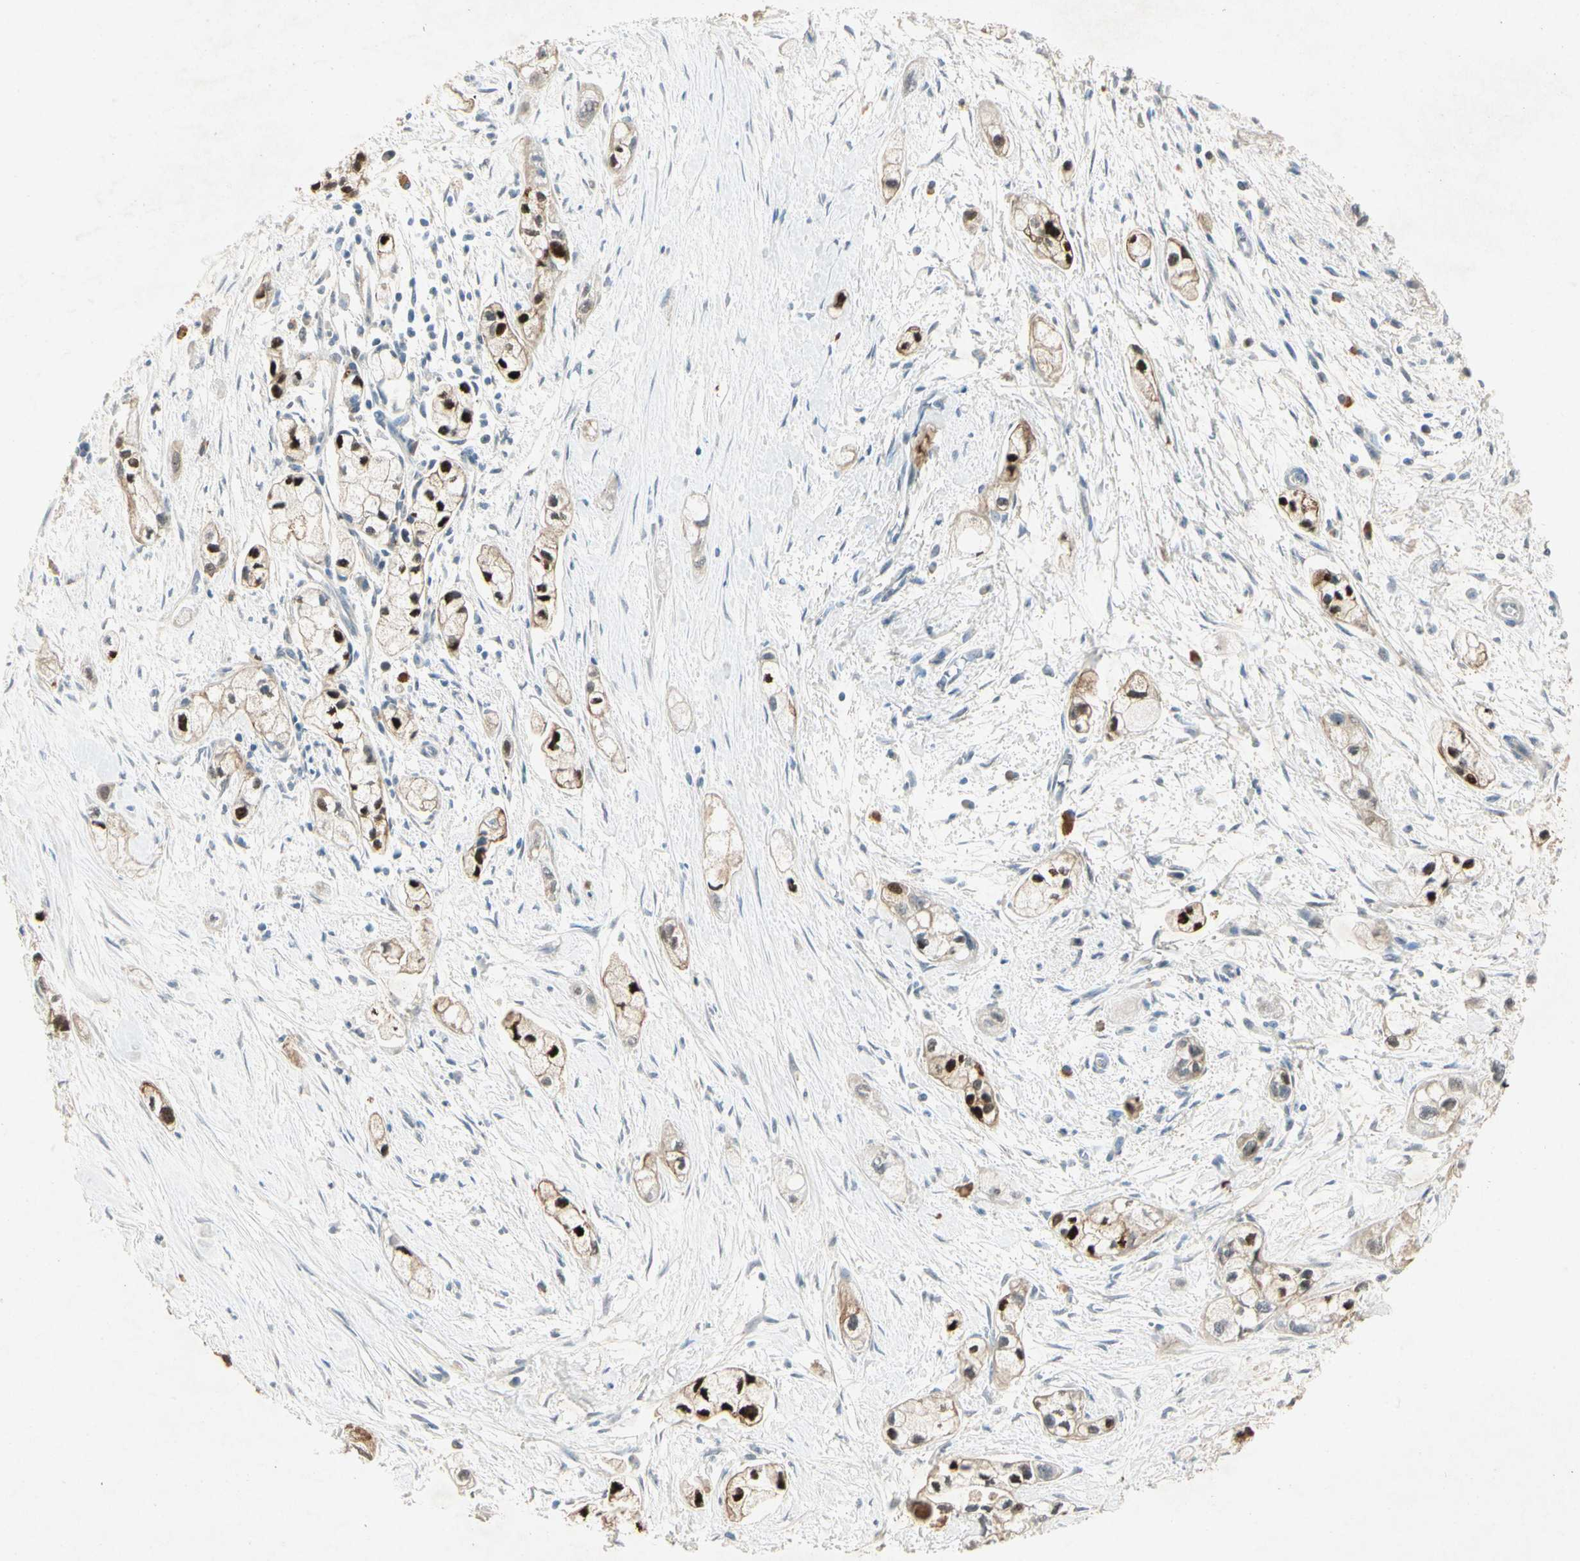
{"staining": {"intensity": "strong", "quantity": "25%-75%", "location": "nuclear"}, "tissue": "pancreatic cancer", "cell_type": "Tumor cells", "image_type": "cancer", "snomed": [{"axis": "morphology", "description": "Adenocarcinoma, NOS"}, {"axis": "topography", "description": "Pancreas"}], "caption": "IHC of pancreatic adenocarcinoma demonstrates high levels of strong nuclear expression in approximately 25%-75% of tumor cells.", "gene": "HSPA1B", "patient": {"sex": "male", "age": 74}}